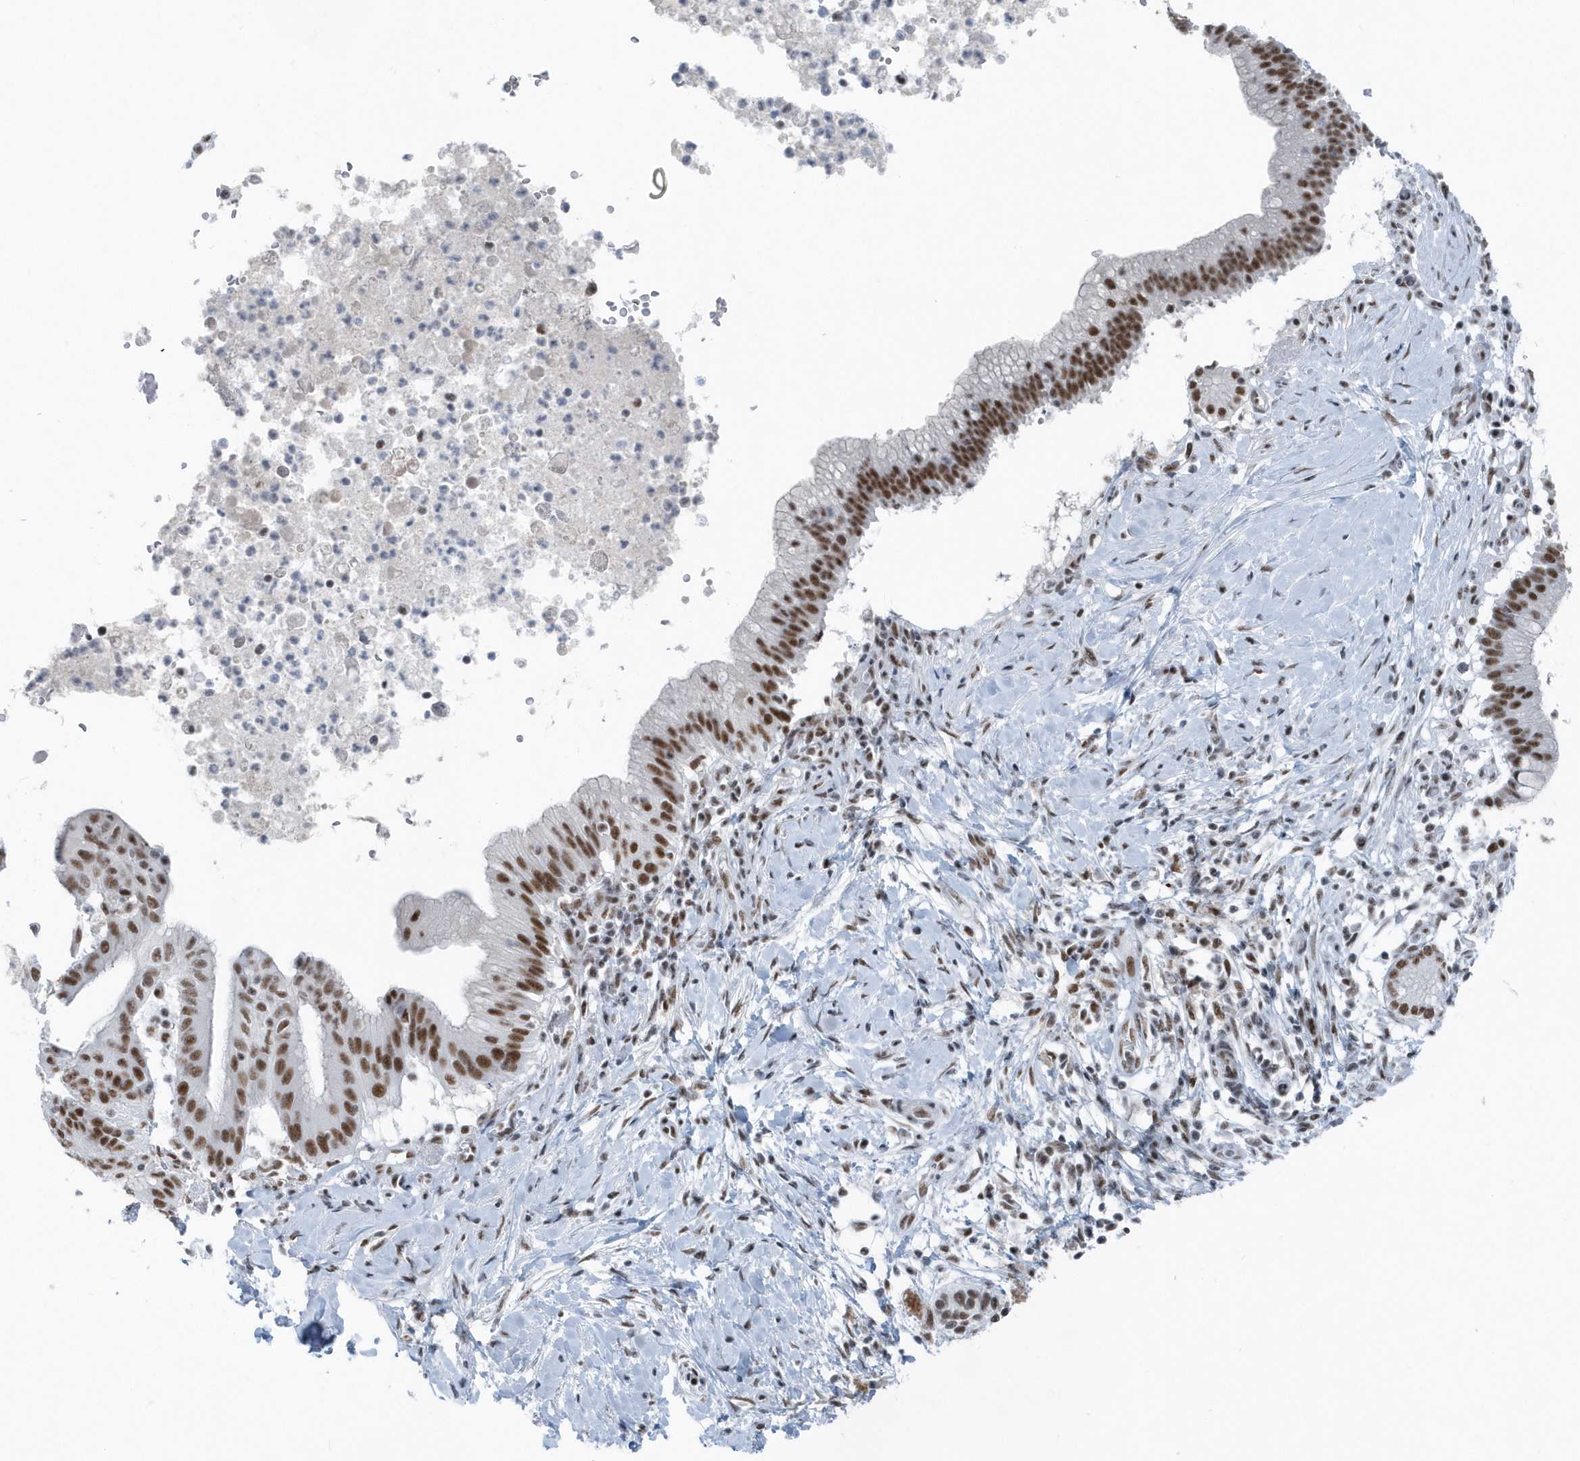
{"staining": {"intensity": "strong", "quantity": ">75%", "location": "nuclear"}, "tissue": "pancreatic cancer", "cell_type": "Tumor cells", "image_type": "cancer", "snomed": [{"axis": "morphology", "description": "Adenocarcinoma, NOS"}, {"axis": "topography", "description": "Pancreas"}], "caption": "Immunohistochemical staining of pancreatic cancer (adenocarcinoma) reveals strong nuclear protein positivity in about >75% of tumor cells.", "gene": "FIP1L1", "patient": {"sex": "male", "age": 68}}